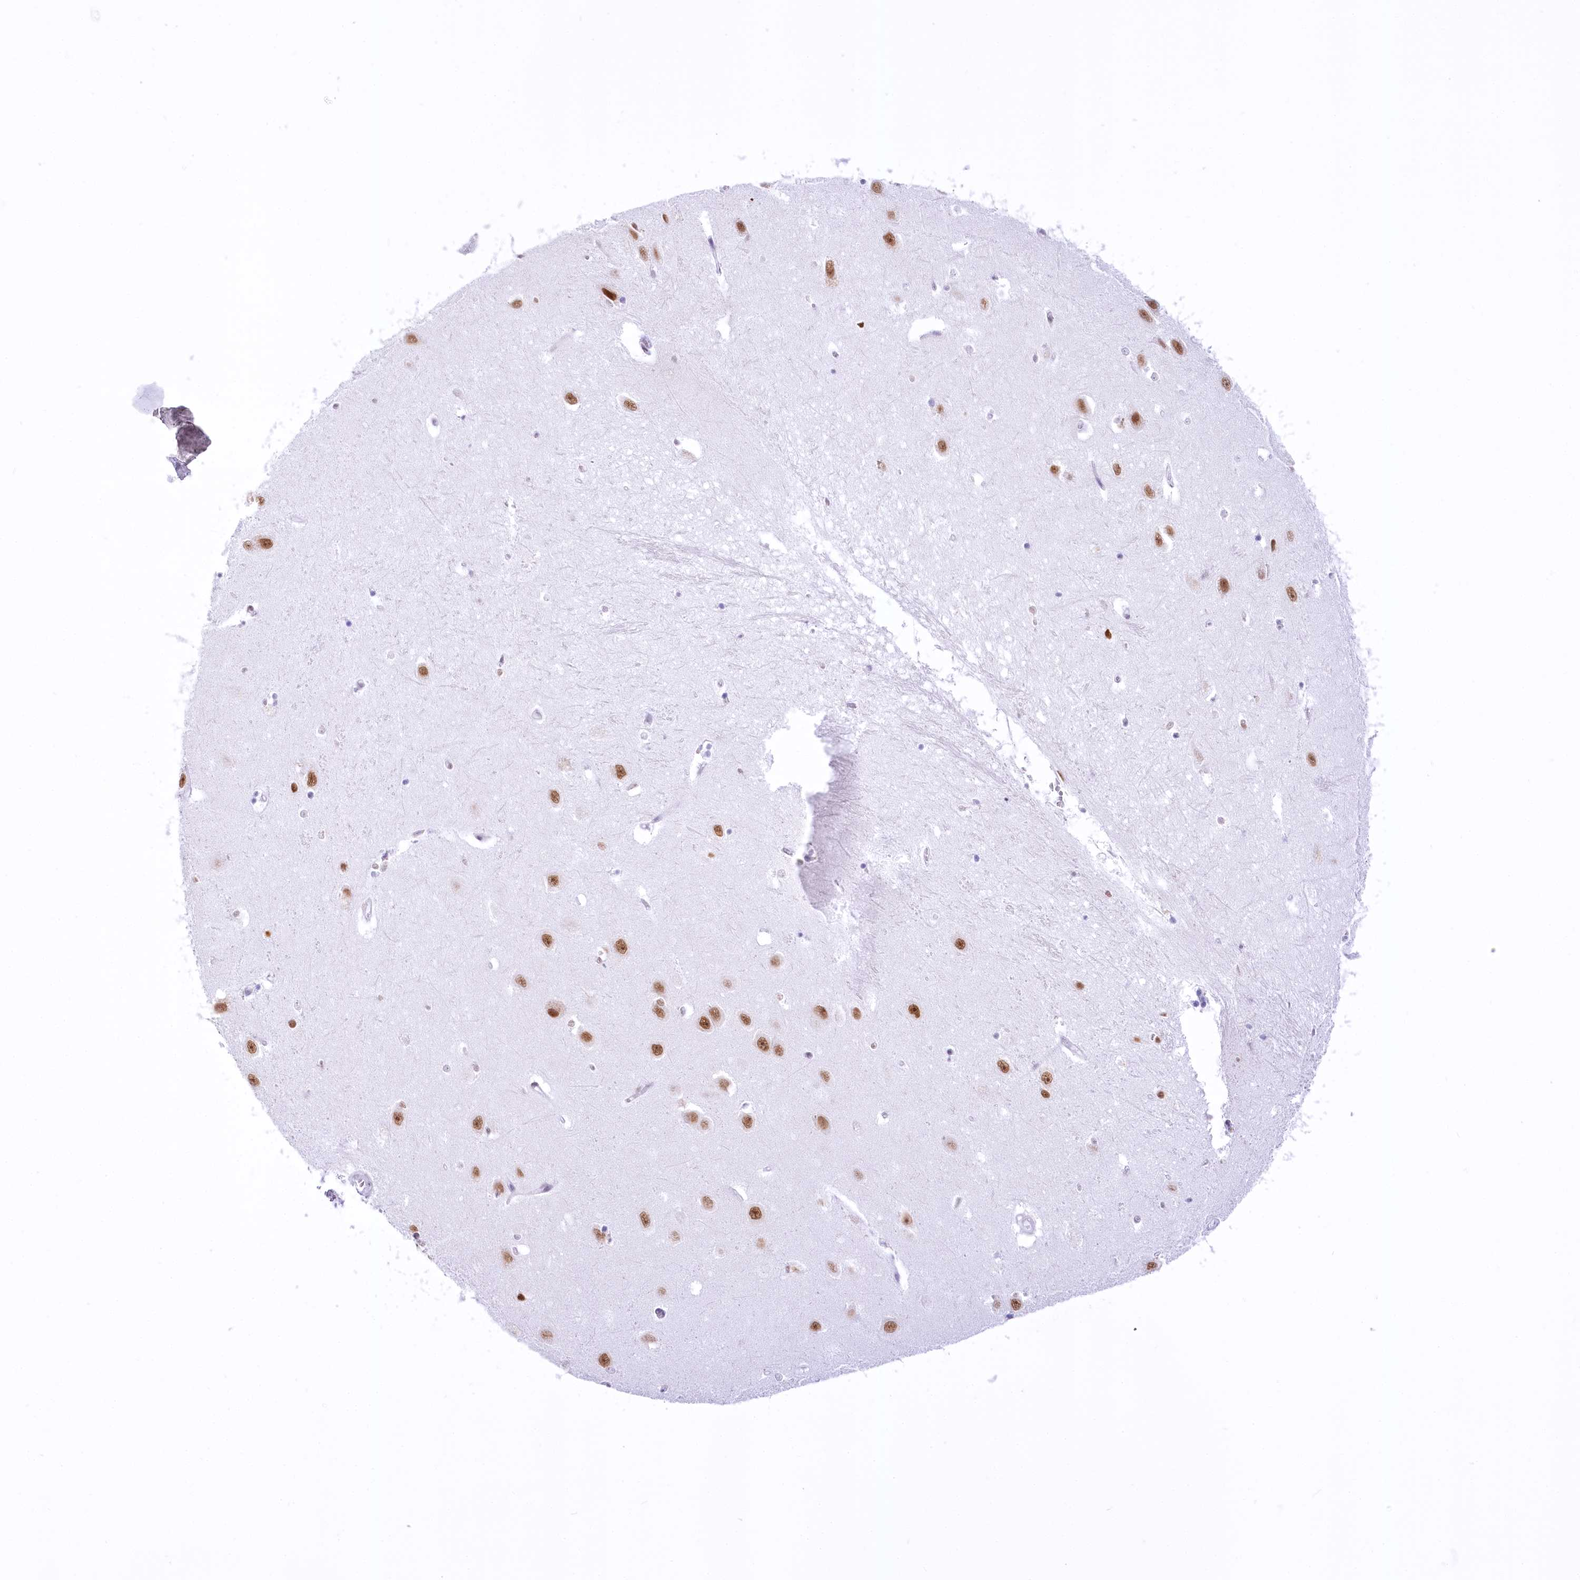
{"staining": {"intensity": "negative", "quantity": "none", "location": "none"}, "tissue": "hippocampus", "cell_type": "Glial cells", "image_type": "normal", "snomed": [{"axis": "morphology", "description": "Normal tissue, NOS"}, {"axis": "topography", "description": "Hippocampus"}], "caption": "This is an IHC photomicrograph of unremarkable hippocampus. There is no expression in glial cells.", "gene": "HNRNPA0", "patient": {"sex": "female", "age": 64}}